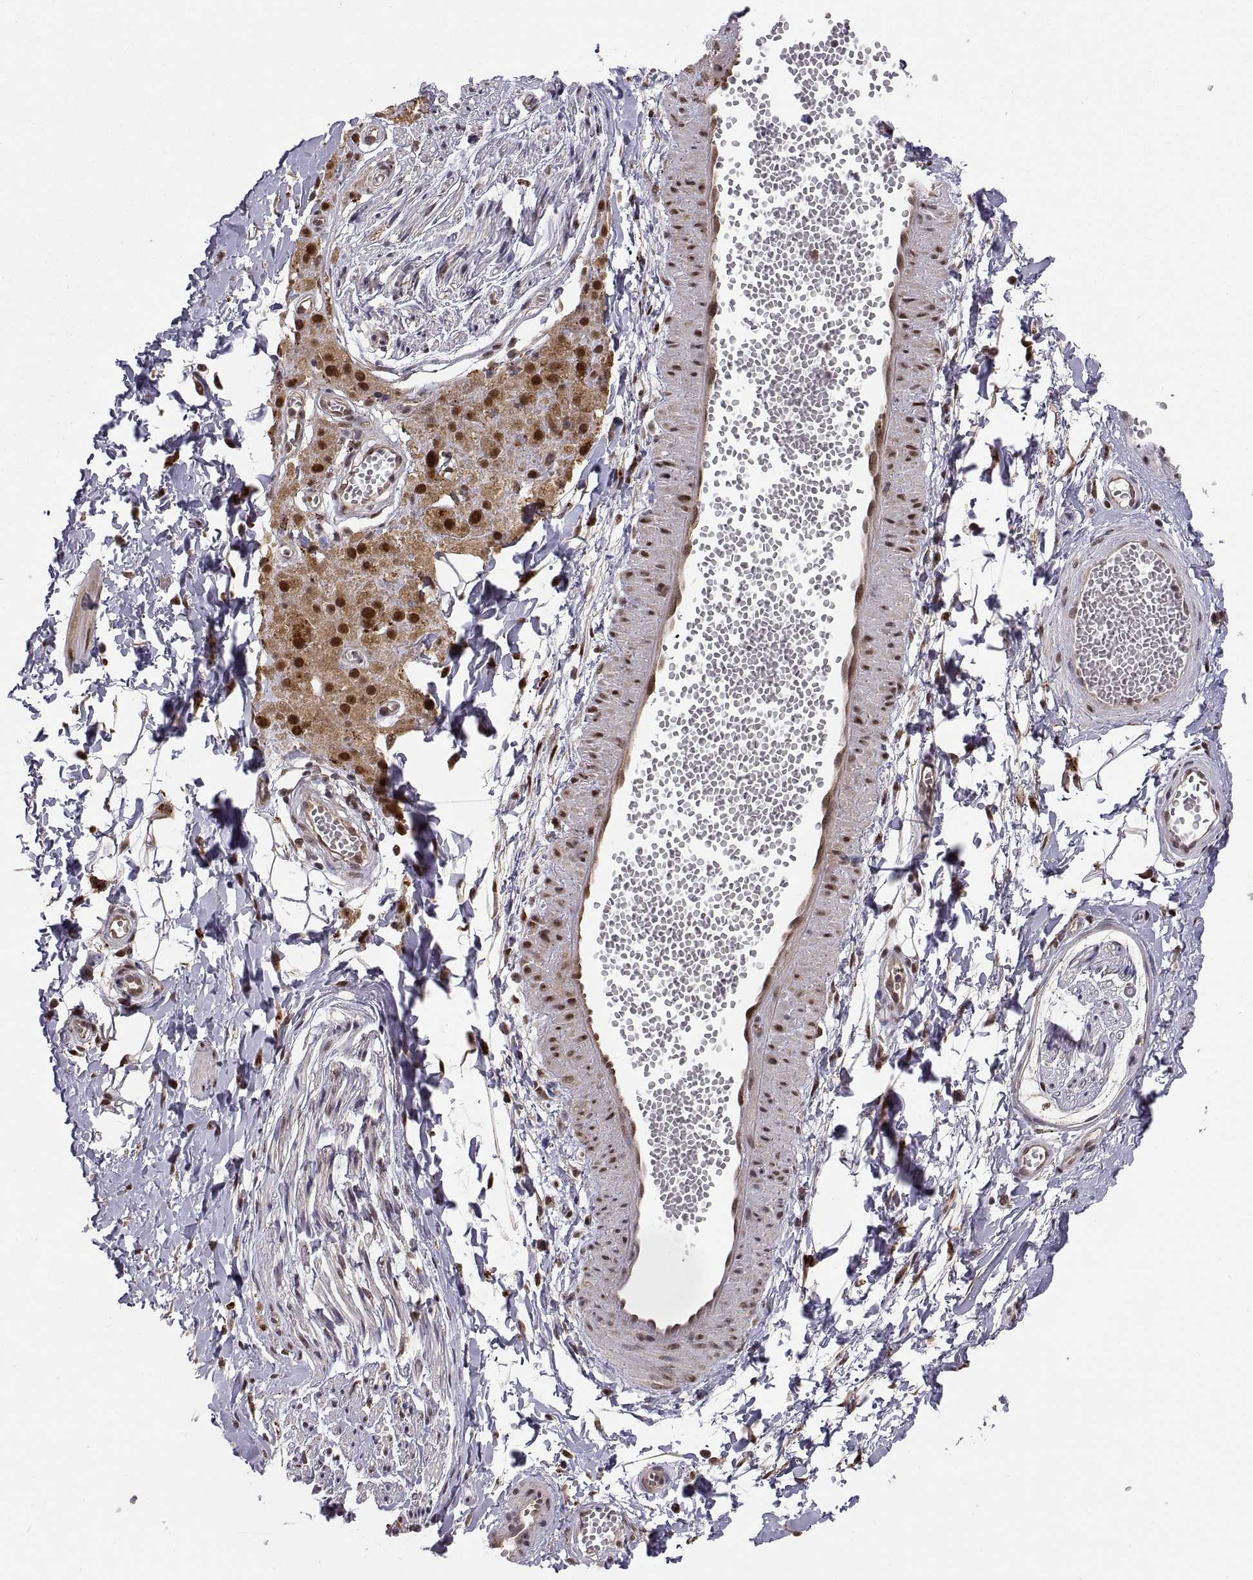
{"staining": {"intensity": "negative", "quantity": "none", "location": "none"}, "tissue": "adipose tissue", "cell_type": "Adipocytes", "image_type": "normal", "snomed": [{"axis": "morphology", "description": "Normal tissue, NOS"}, {"axis": "topography", "description": "Smooth muscle"}, {"axis": "topography", "description": "Peripheral nerve tissue"}], "caption": "Adipocytes show no significant positivity in normal adipose tissue.", "gene": "PSMC2", "patient": {"sex": "male", "age": 22}}